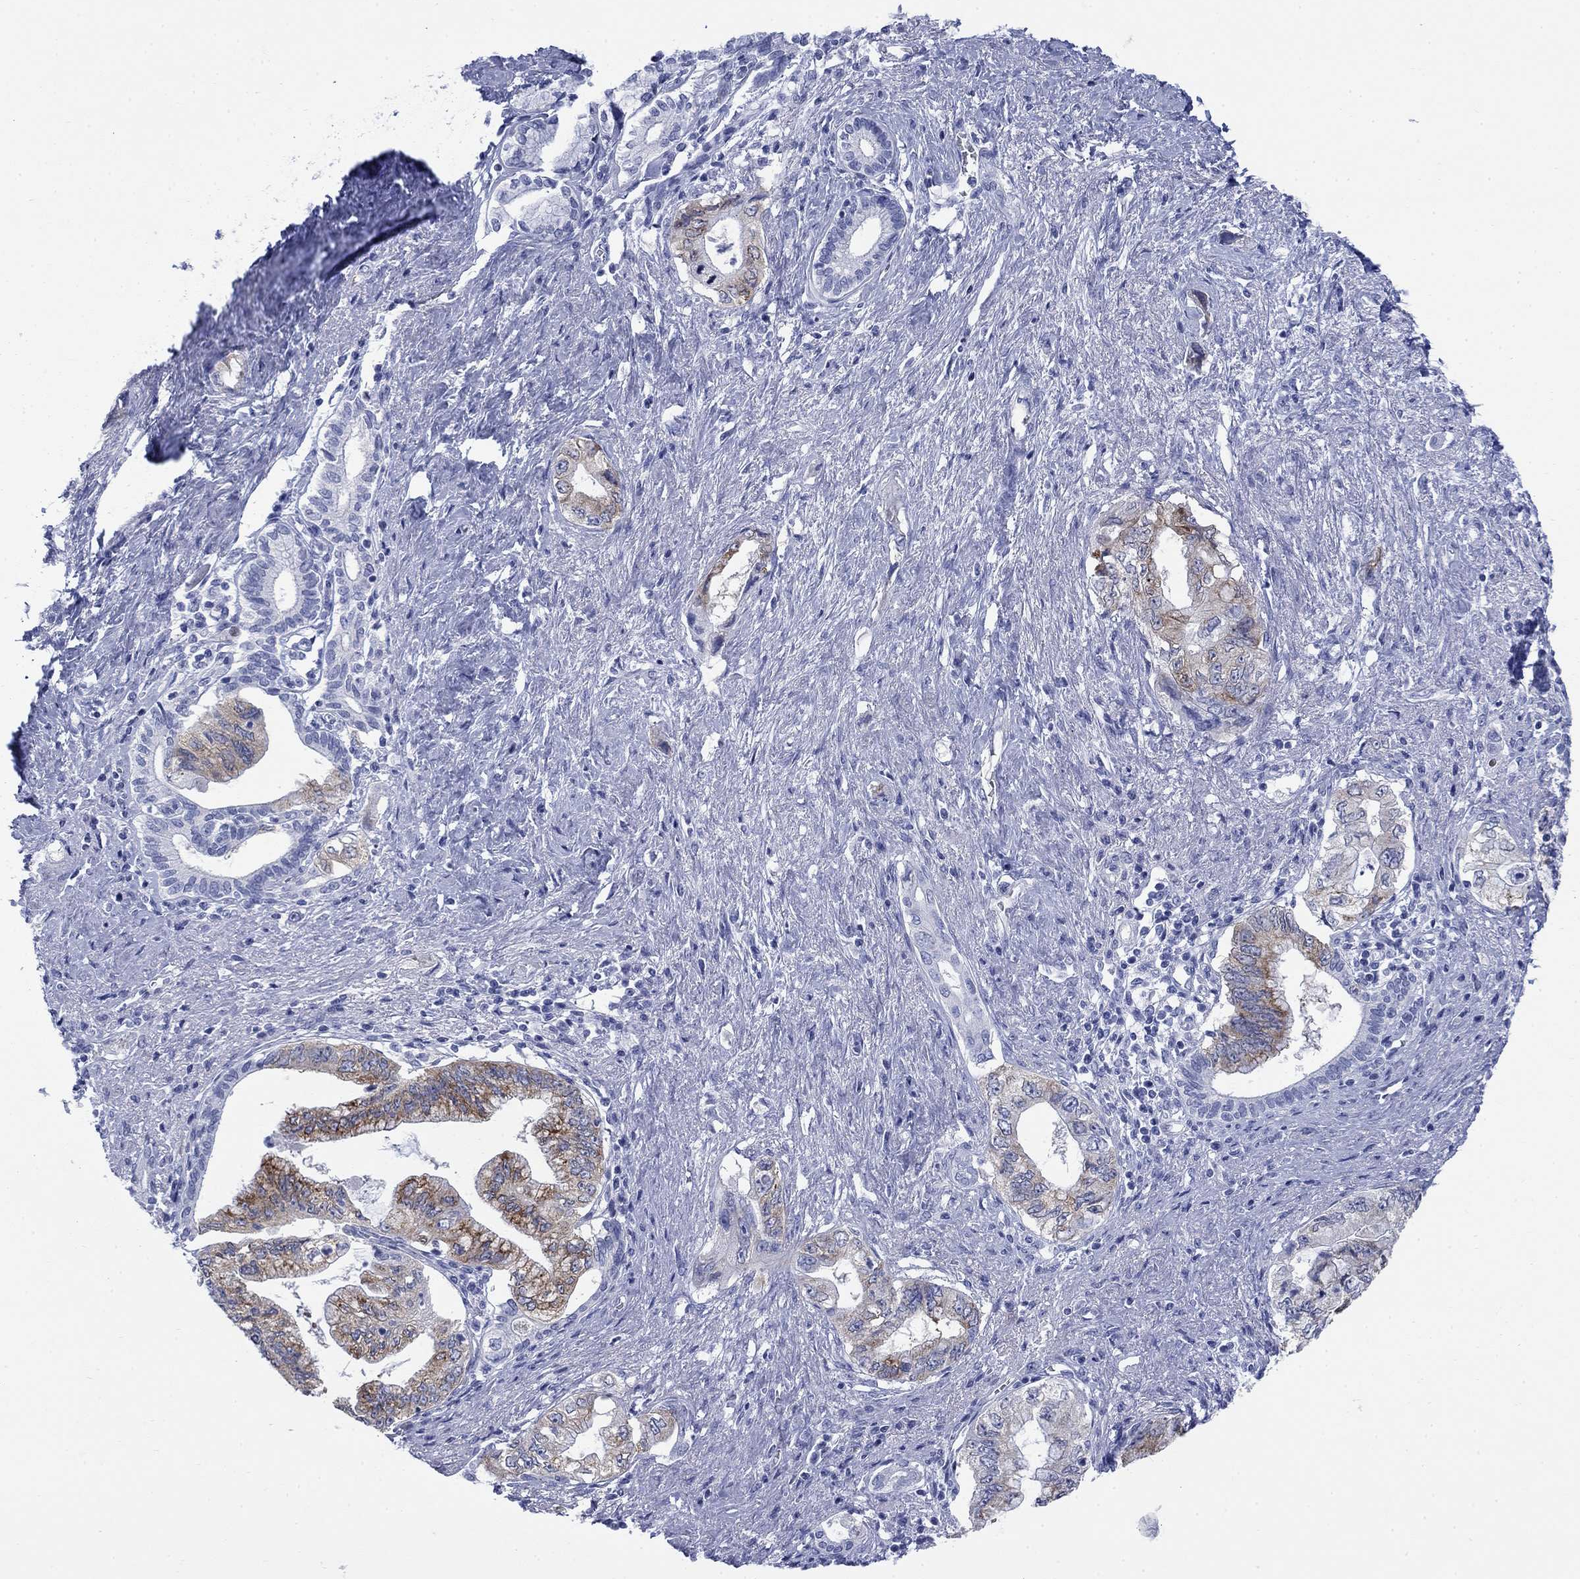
{"staining": {"intensity": "strong", "quantity": "<25%", "location": "cytoplasmic/membranous"}, "tissue": "pancreatic cancer", "cell_type": "Tumor cells", "image_type": "cancer", "snomed": [{"axis": "morphology", "description": "Adenocarcinoma, NOS"}, {"axis": "topography", "description": "Pancreas"}], "caption": "Tumor cells show medium levels of strong cytoplasmic/membranous staining in about <25% of cells in human pancreatic cancer.", "gene": "IGF2BP3", "patient": {"sex": "female", "age": 73}}